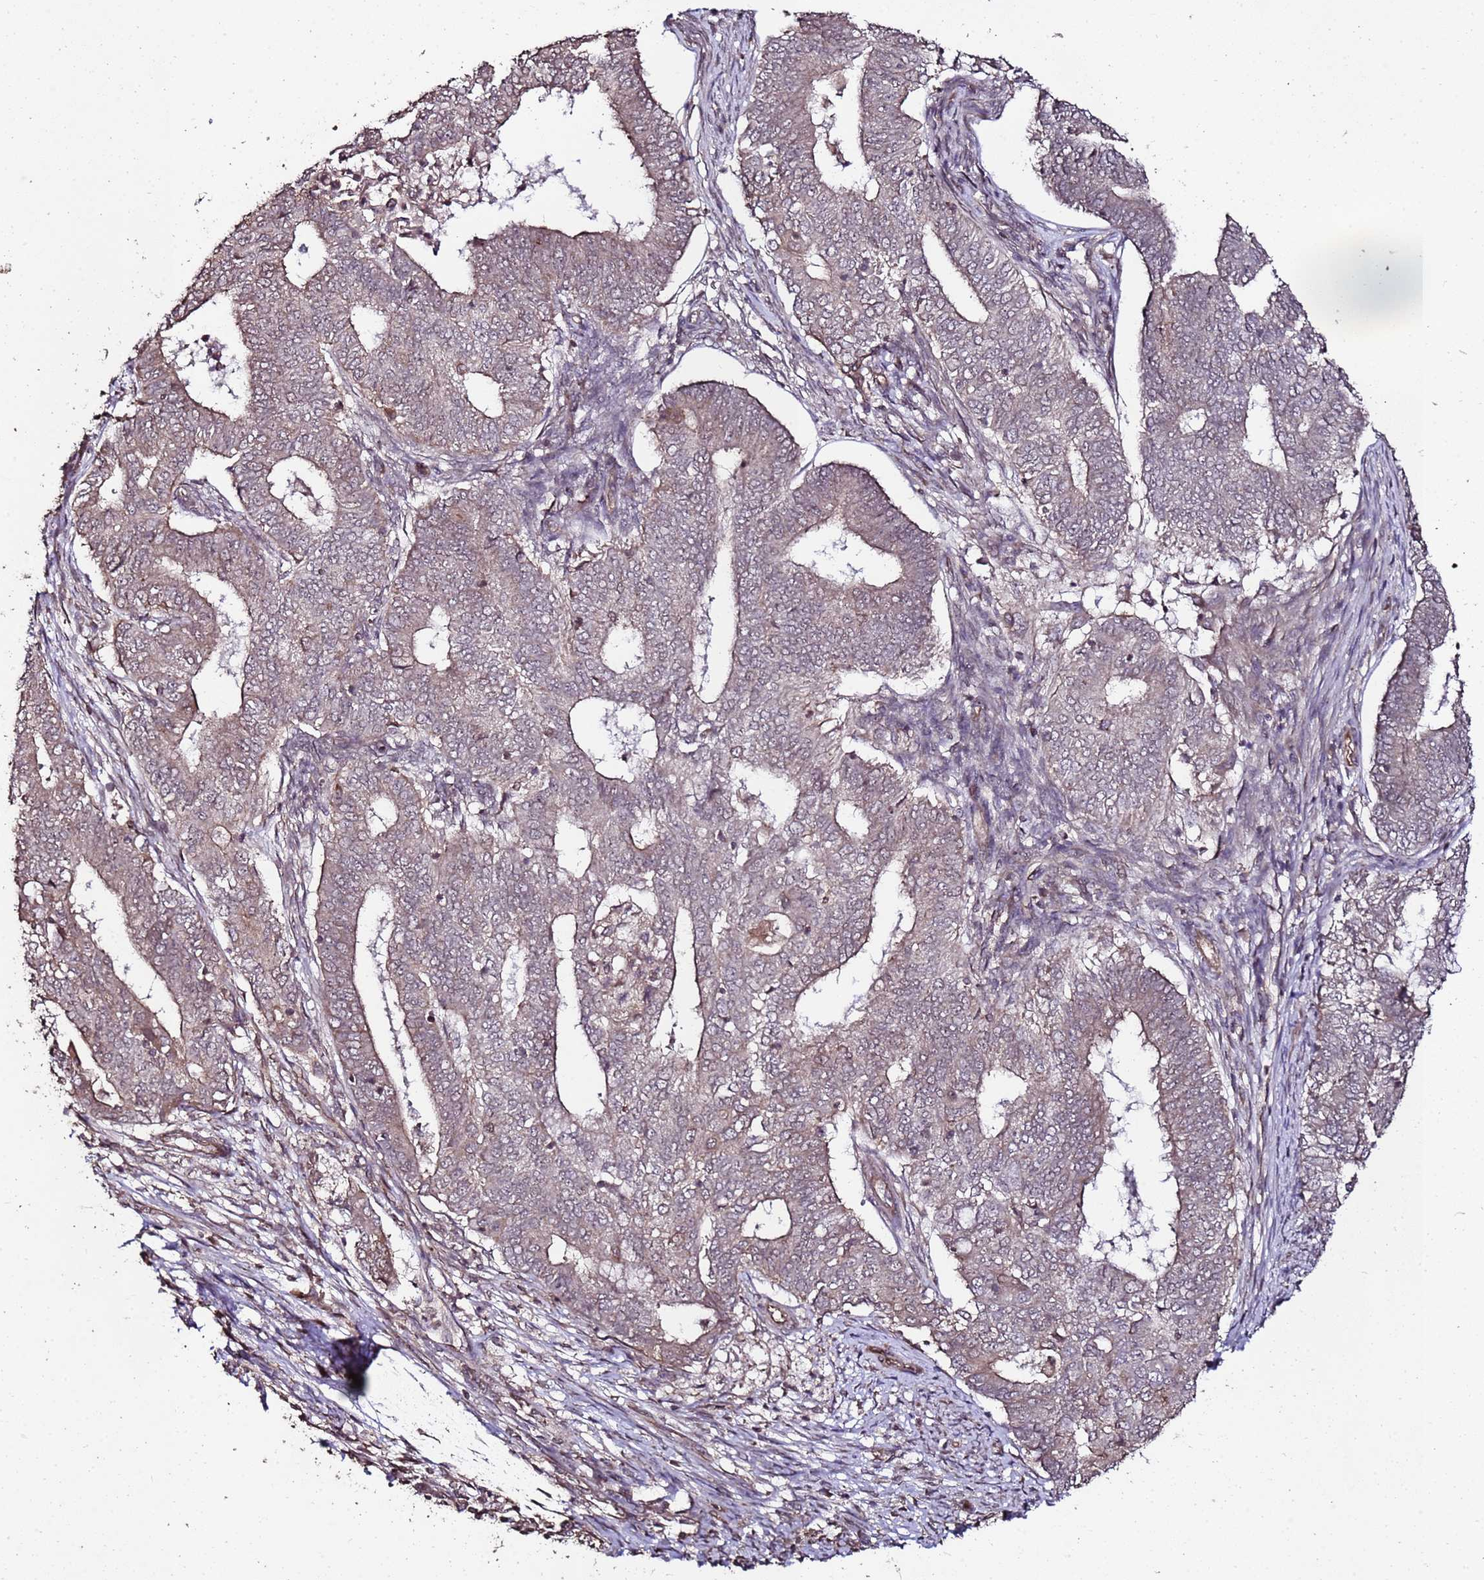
{"staining": {"intensity": "weak", "quantity": "25%-75%", "location": "cytoplasmic/membranous"}, "tissue": "endometrial cancer", "cell_type": "Tumor cells", "image_type": "cancer", "snomed": [{"axis": "morphology", "description": "Adenocarcinoma, NOS"}, {"axis": "topography", "description": "Endometrium"}], "caption": "Immunohistochemistry (IHC) photomicrograph of human endometrial cancer (adenocarcinoma) stained for a protein (brown), which exhibits low levels of weak cytoplasmic/membranous positivity in about 25%-75% of tumor cells.", "gene": "PRODH", "patient": {"sex": "female", "age": 62}}